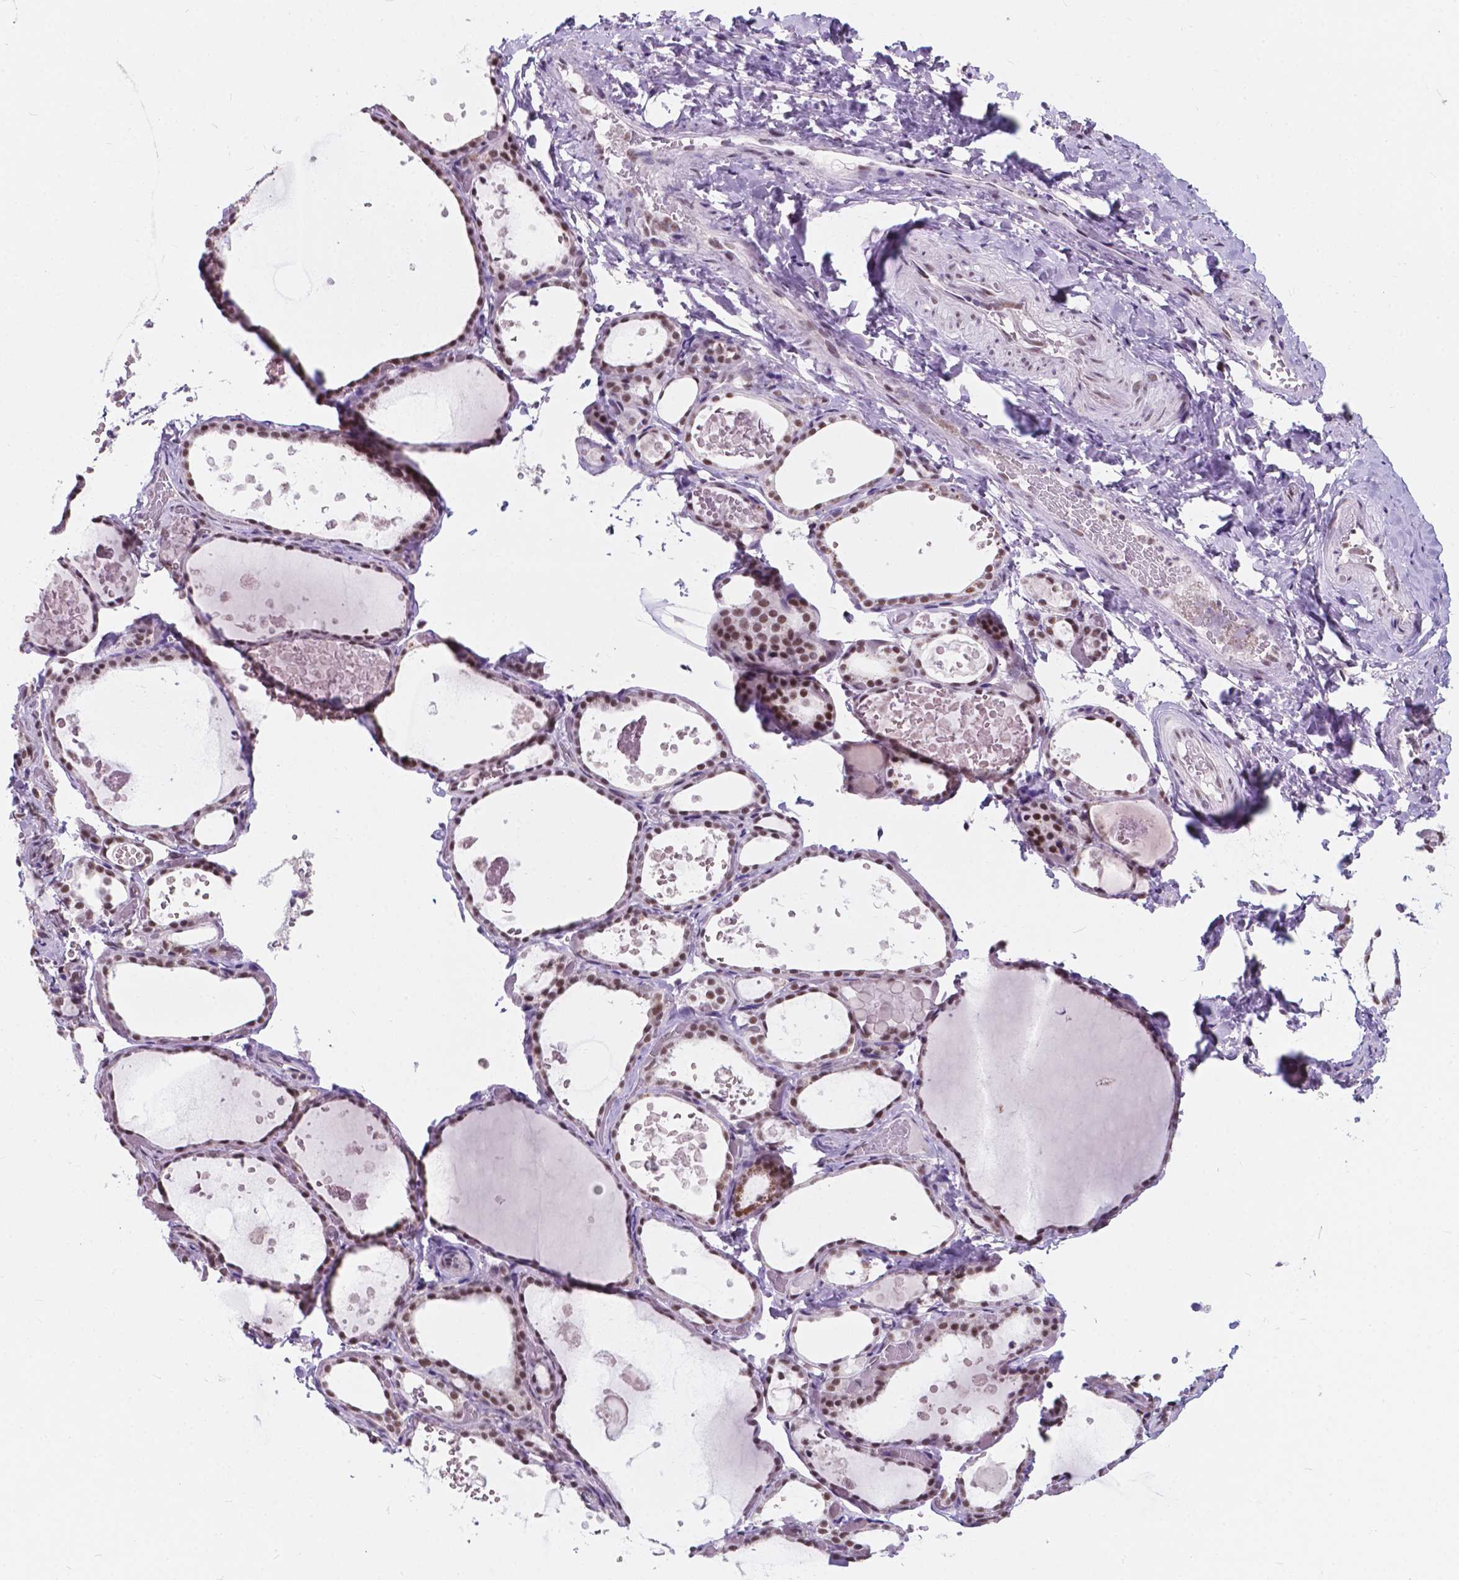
{"staining": {"intensity": "moderate", "quantity": ">75%", "location": "nuclear"}, "tissue": "thyroid gland", "cell_type": "Glandular cells", "image_type": "normal", "snomed": [{"axis": "morphology", "description": "Normal tissue, NOS"}, {"axis": "topography", "description": "Thyroid gland"}], "caption": "This histopathology image exhibits IHC staining of normal human thyroid gland, with medium moderate nuclear staining in approximately >75% of glandular cells.", "gene": "BCAS2", "patient": {"sex": "female", "age": 56}}